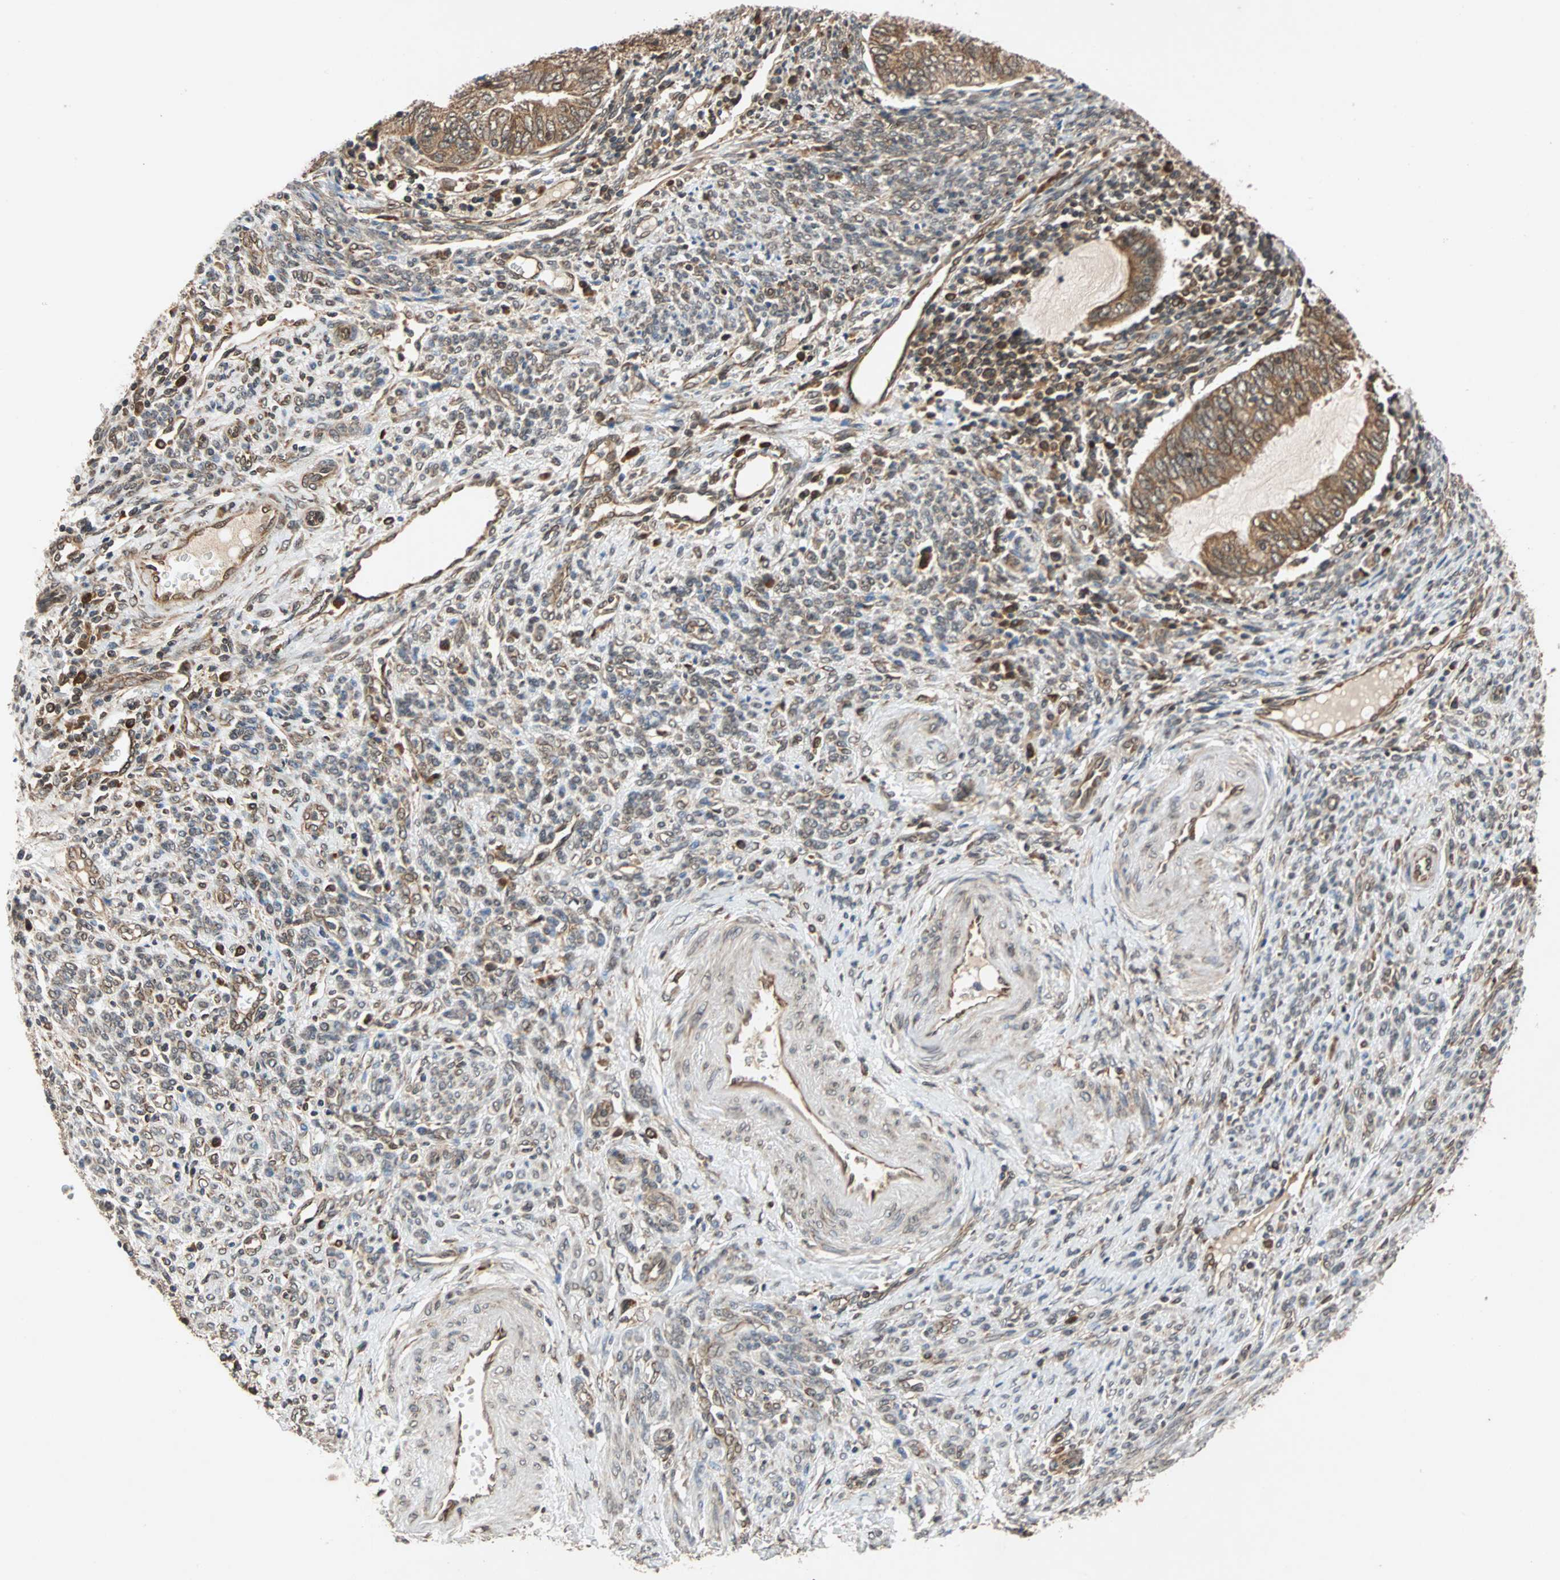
{"staining": {"intensity": "moderate", "quantity": ">75%", "location": "cytoplasmic/membranous"}, "tissue": "endometrial cancer", "cell_type": "Tumor cells", "image_type": "cancer", "snomed": [{"axis": "morphology", "description": "Adenocarcinoma, NOS"}, {"axis": "topography", "description": "Uterus"}, {"axis": "topography", "description": "Endometrium"}], "caption": "An image showing moderate cytoplasmic/membranous positivity in about >75% of tumor cells in endometrial adenocarcinoma, as visualized by brown immunohistochemical staining.", "gene": "AUP1", "patient": {"sex": "female", "age": 70}}